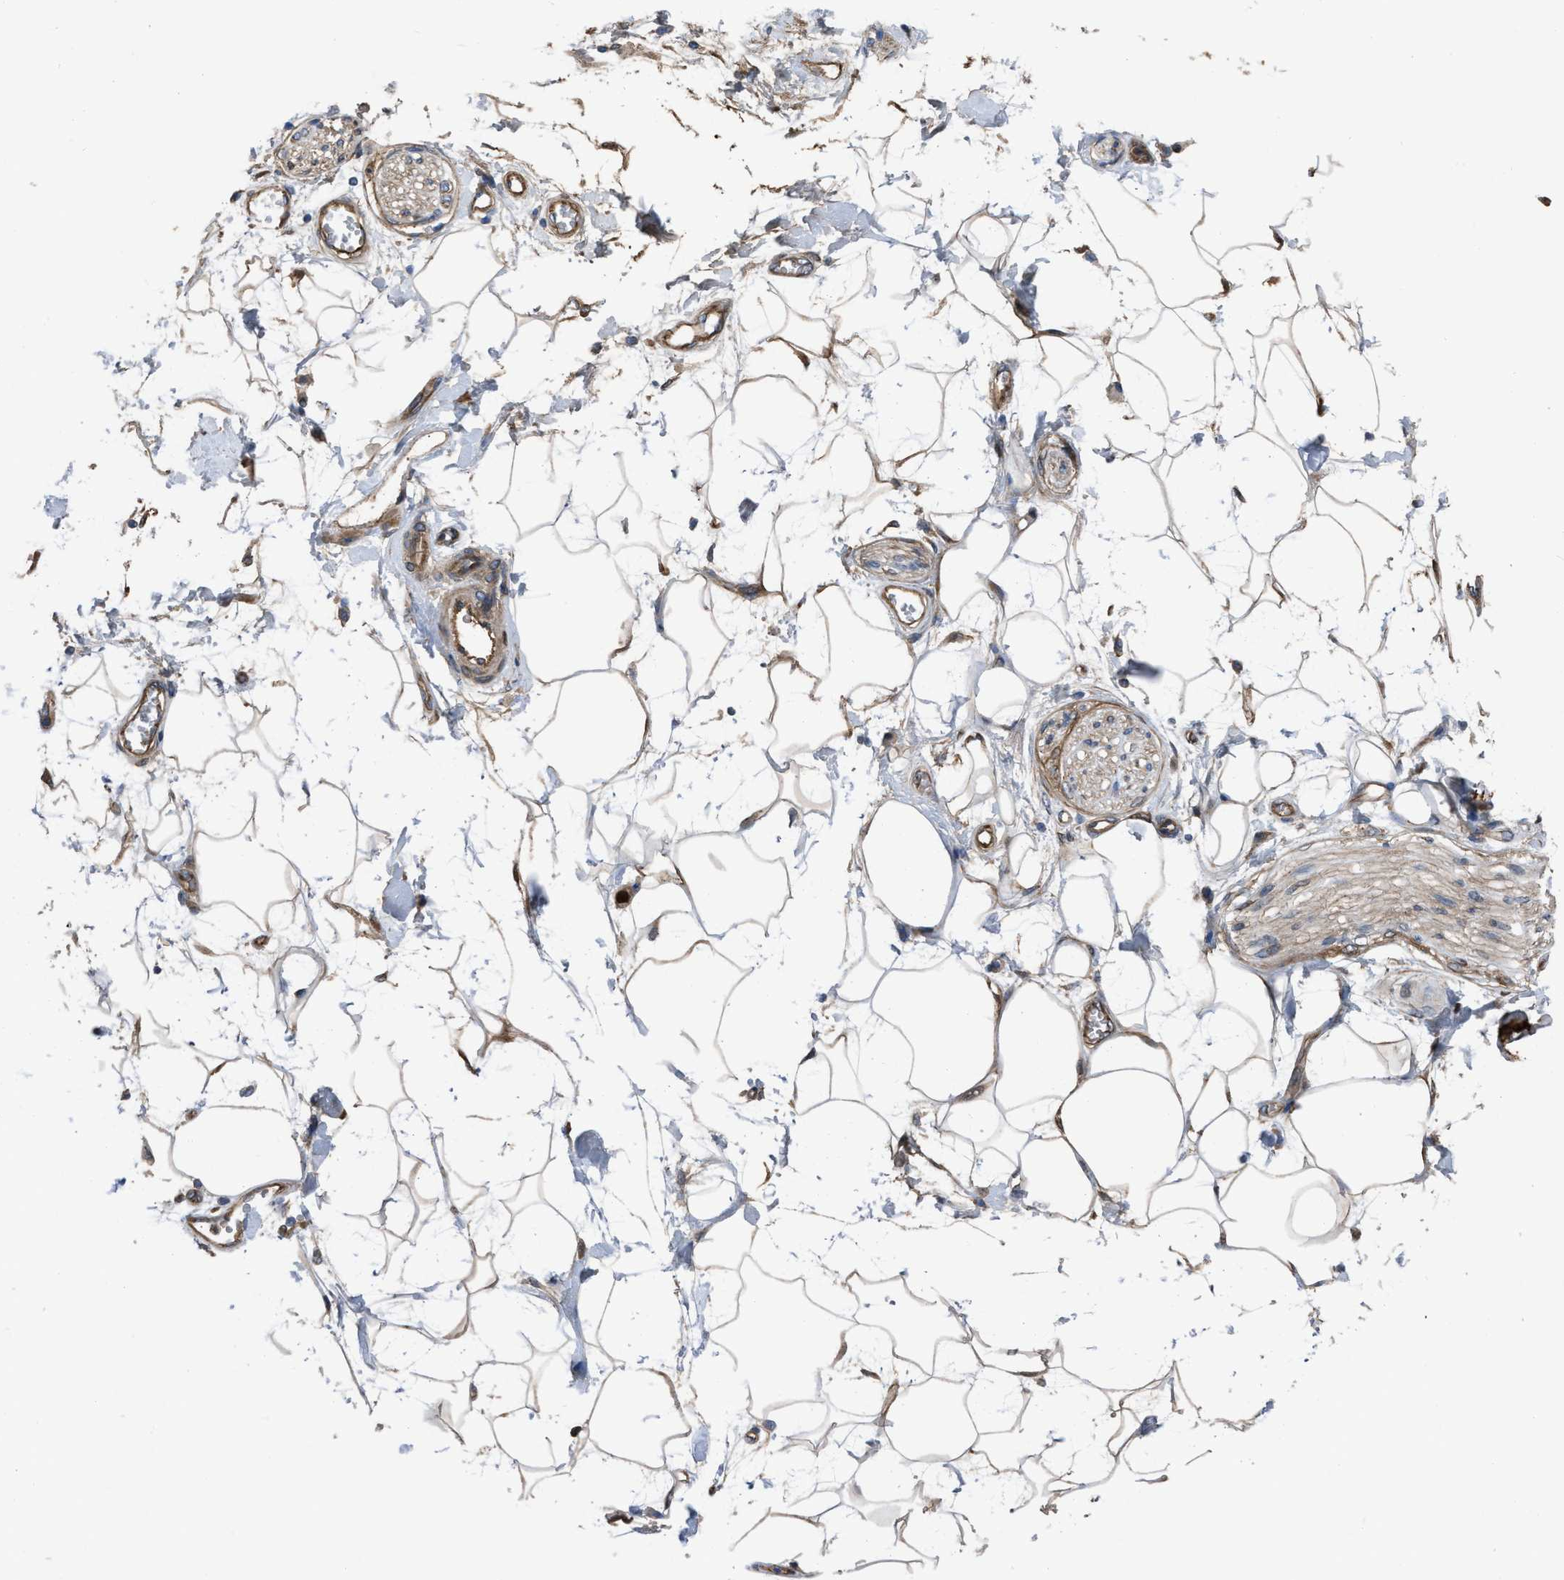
{"staining": {"intensity": "moderate", "quantity": "25%-75%", "location": "cytoplasmic/membranous"}, "tissue": "adipose tissue", "cell_type": "Adipocytes", "image_type": "normal", "snomed": [{"axis": "morphology", "description": "Normal tissue, NOS"}, {"axis": "morphology", "description": "Adenocarcinoma, NOS"}, {"axis": "topography", "description": "Duodenum"}, {"axis": "topography", "description": "Peripheral nerve tissue"}], "caption": "Immunohistochemical staining of unremarkable adipose tissue exhibits 25%-75% levels of moderate cytoplasmic/membranous protein positivity in approximately 25%-75% of adipocytes.", "gene": "TRIOBP", "patient": {"sex": "female", "age": 60}}